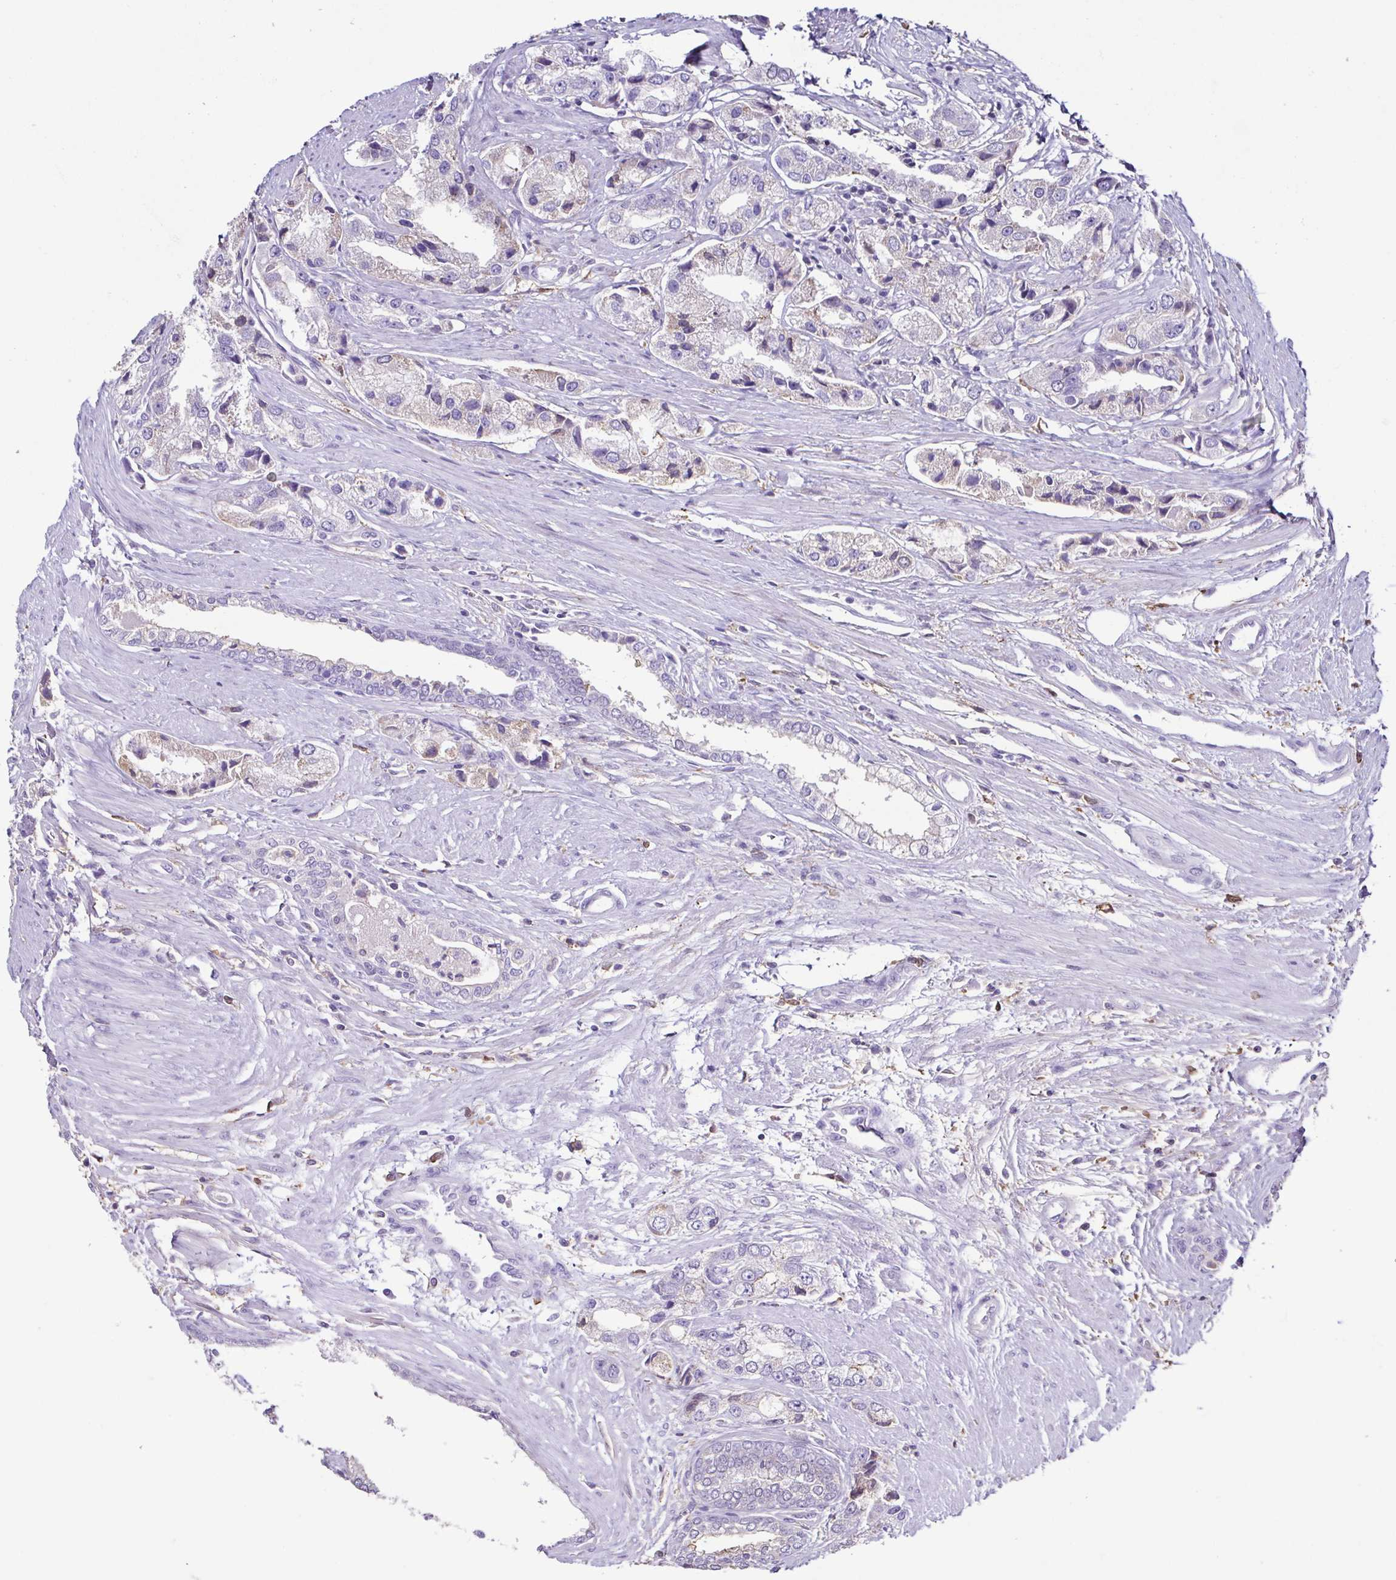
{"staining": {"intensity": "negative", "quantity": "none", "location": "none"}, "tissue": "prostate cancer", "cell_type": "Tumor cells", "image_type": "cancer", "snomed": [{"axis": "morphology", "description": "Adenocarcinoma, Low grade"}, {"axis": "topography", "description": "Prostate"}], "caption": "An image of human prostate cancer (low-grade adenocarcinoma) is negative for staining in tumor cells.", "gene": "ANXA10", "patient": {"sex": "male", "age": 69}}